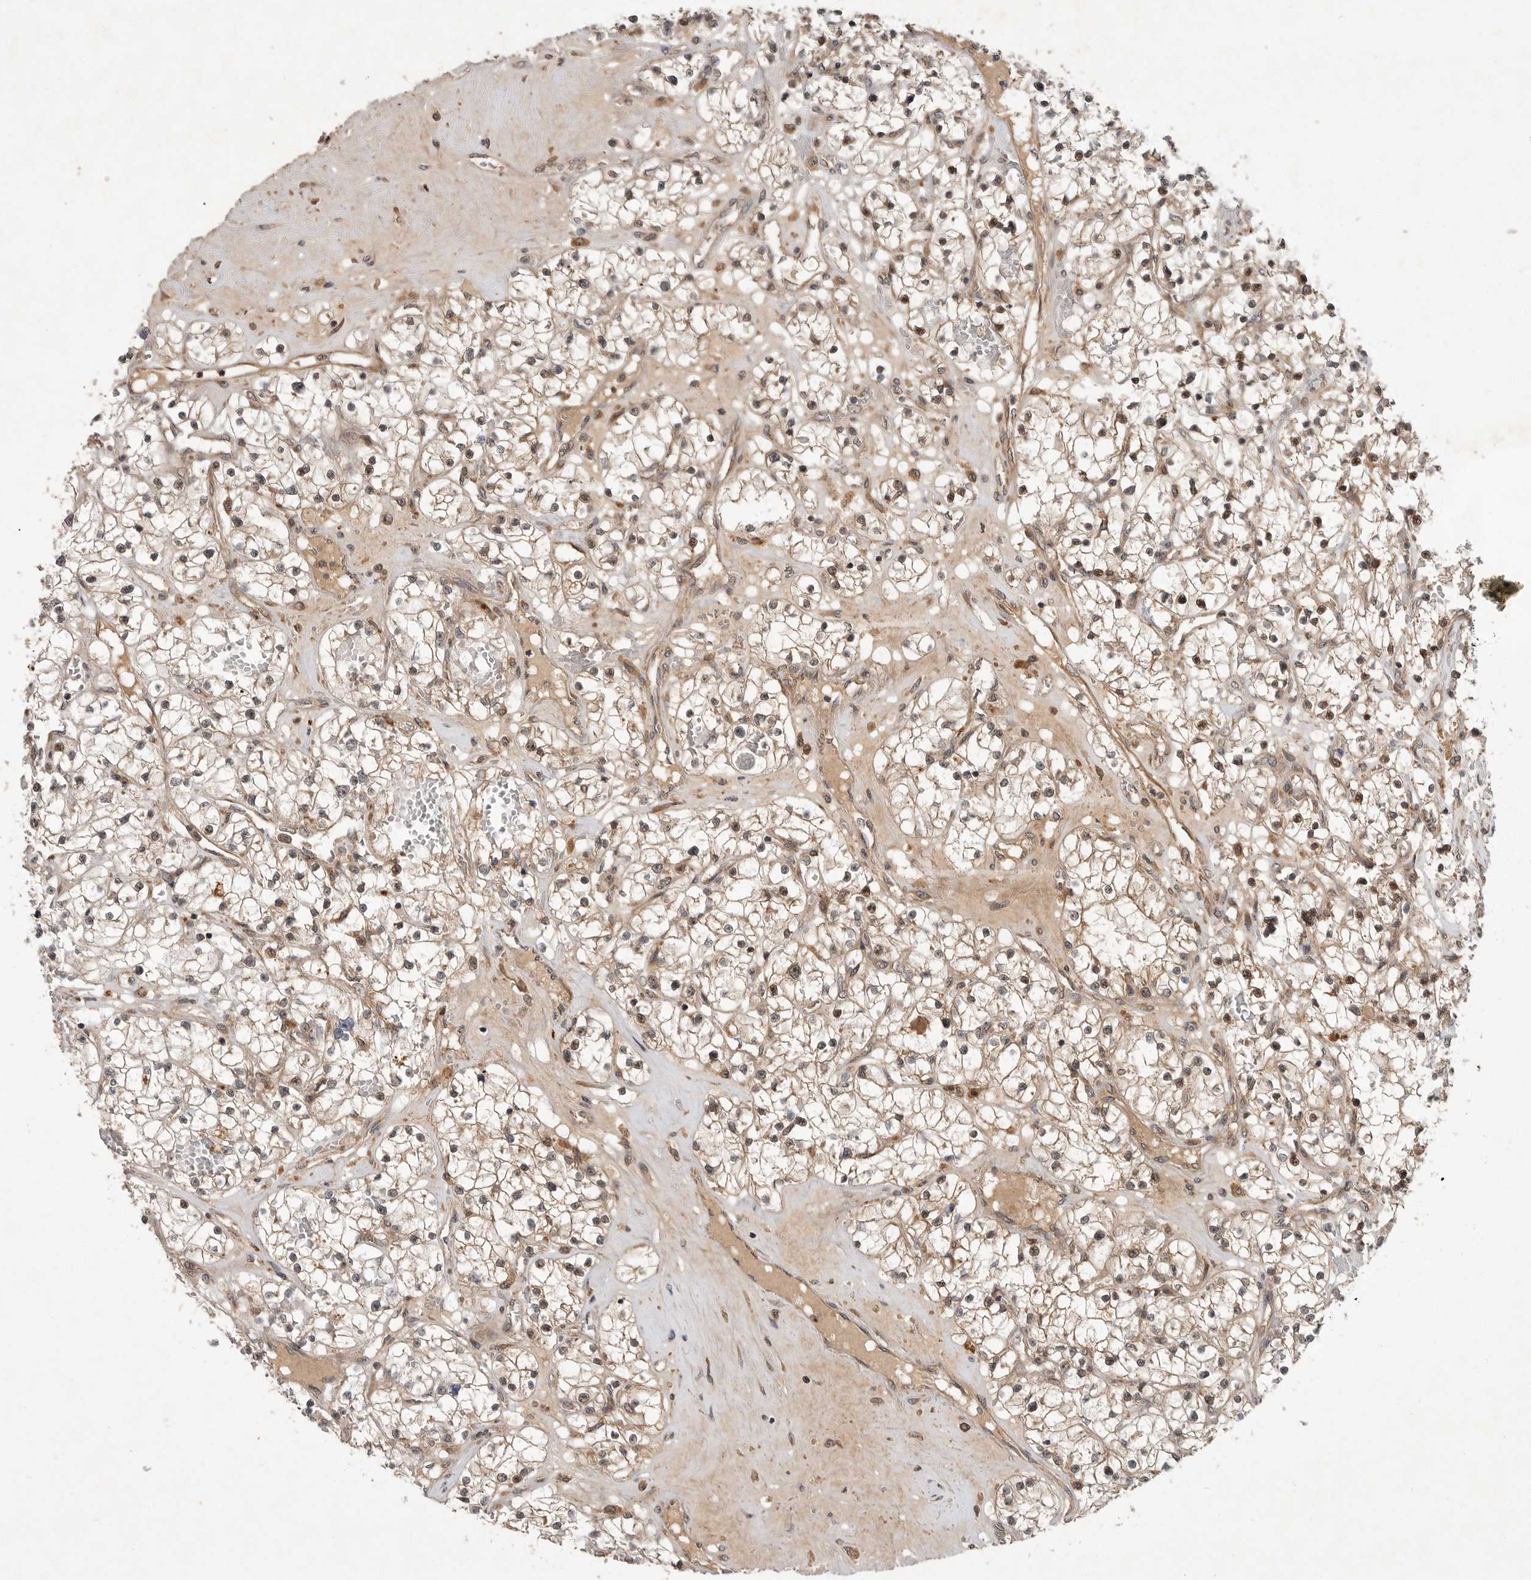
{"staining": {"intensity": "moderate", "quantity": "25%-75%", "location": "nuclear"}, "tissue": "renal cancer", "cell_type": "Tumor cells", "image_type": "cancer", "snomed": [{"axis": "morphology", "description": "Normal tissue, NOS"}, {"axis": "morphology", "description": "Adenocarcinoma, NOS"}, {"axis": "topography", "description": "Kidney"}], "caption": "Human renal adenocarcinoma stained for a protein (brown) demonstrates moderate nuclear positive positivity in approximately 25%-75% of tumor cells.", "gene": "OSBPL9", "patient": {"sex": "male", "age": 68}}